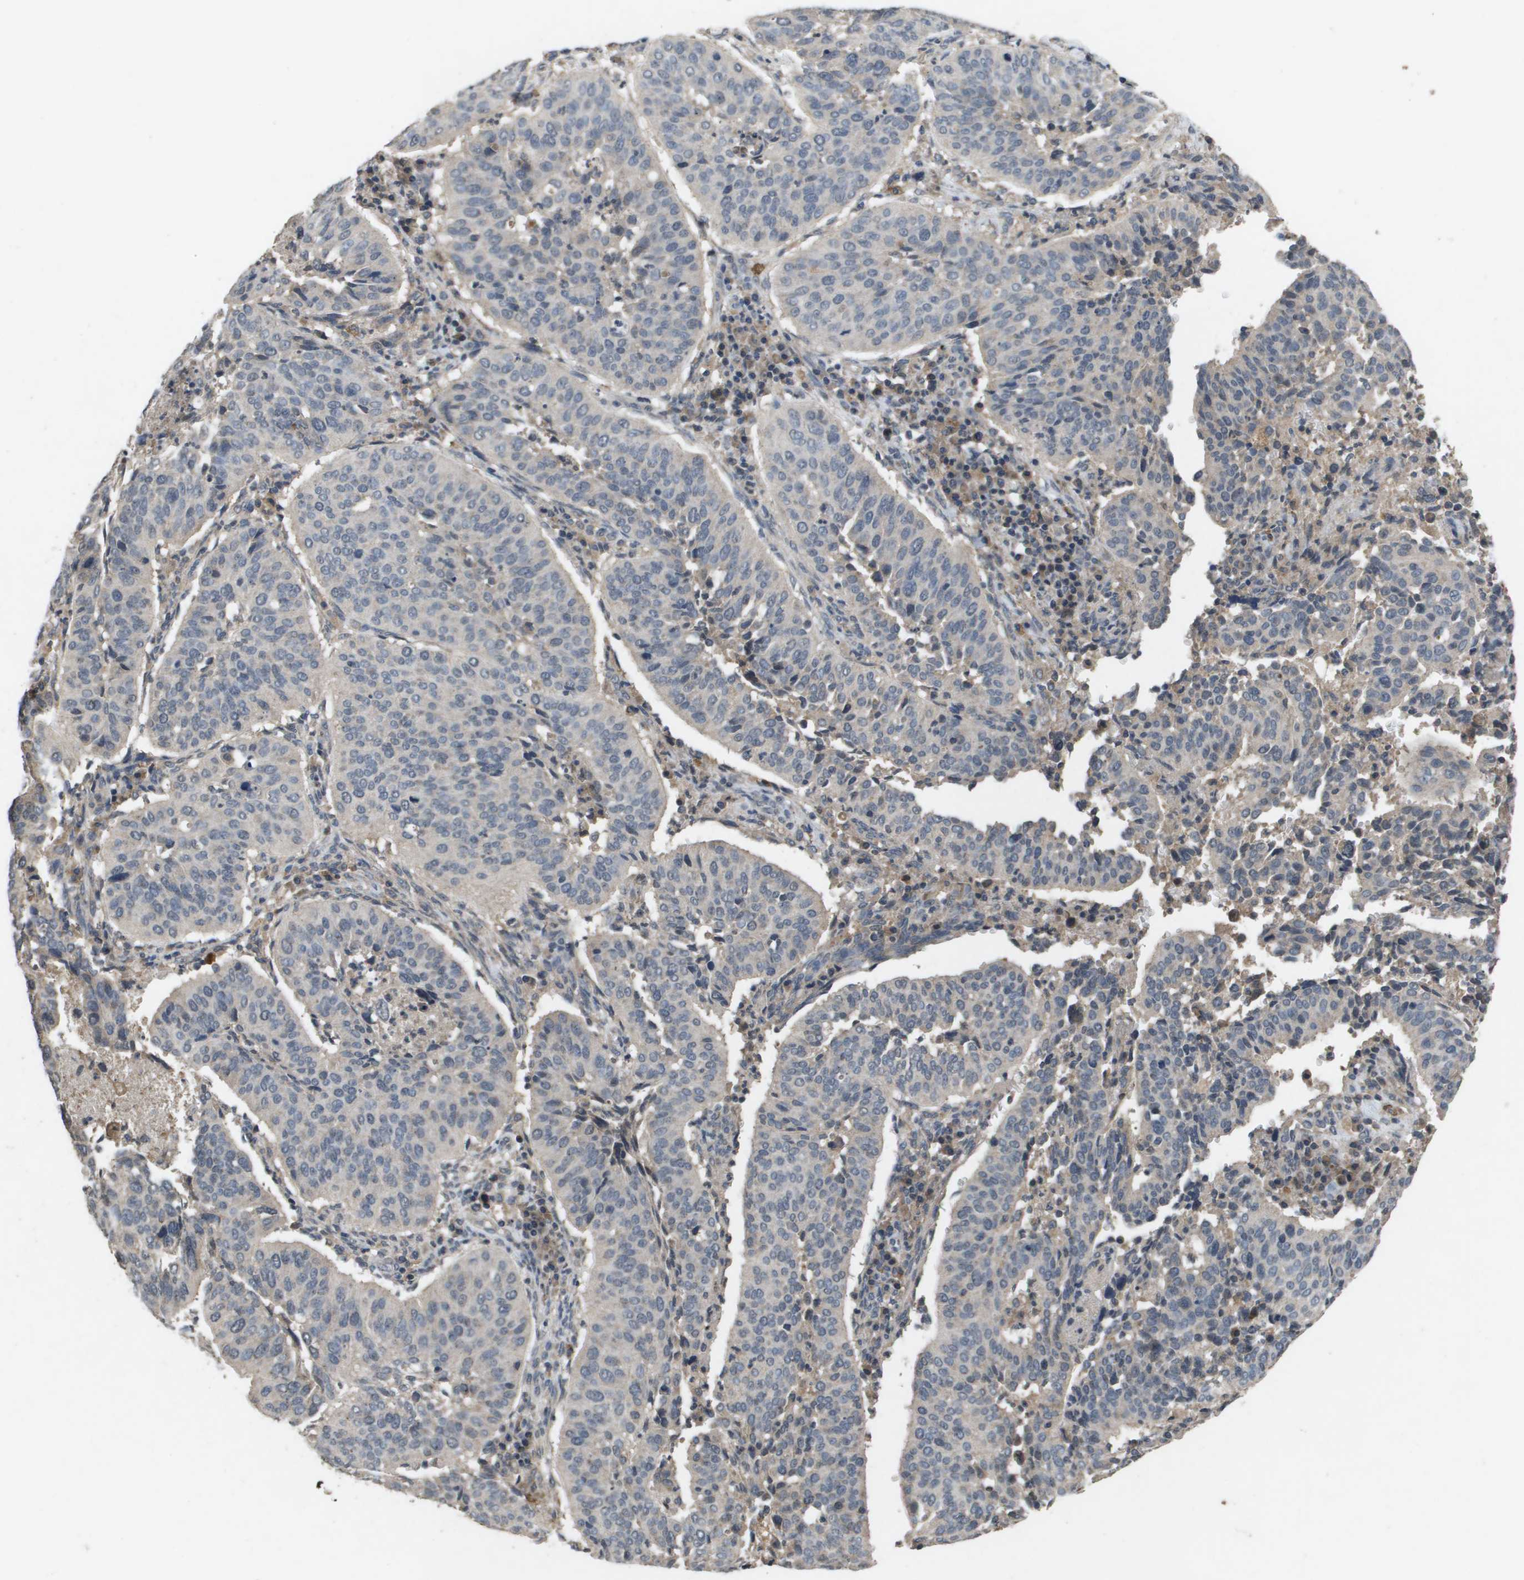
{"staining": {"intensity": "negative", "quantity": "none", "location": "none"}, "tissue": "cervical cancer", "cell_type": "Tumor cells", "image_type": "cancer", "snomed": [{"axis": "morphology", "description": "Normal tissue, NOS"}, {"axis": "morphology", "description": "Squamous cell carcinoma, NOS"}, {"axis": "topography", "description": "Cervix"}], "caption": "This is a micrograph of IHC staining of cervical squamous cell carcinoma, which shows no staining in tumor cells. (Brightfield microscopy of DAB IHC at high magnification).", "gene": "PROC", "patient": {"sex": "female", "age": 39}}